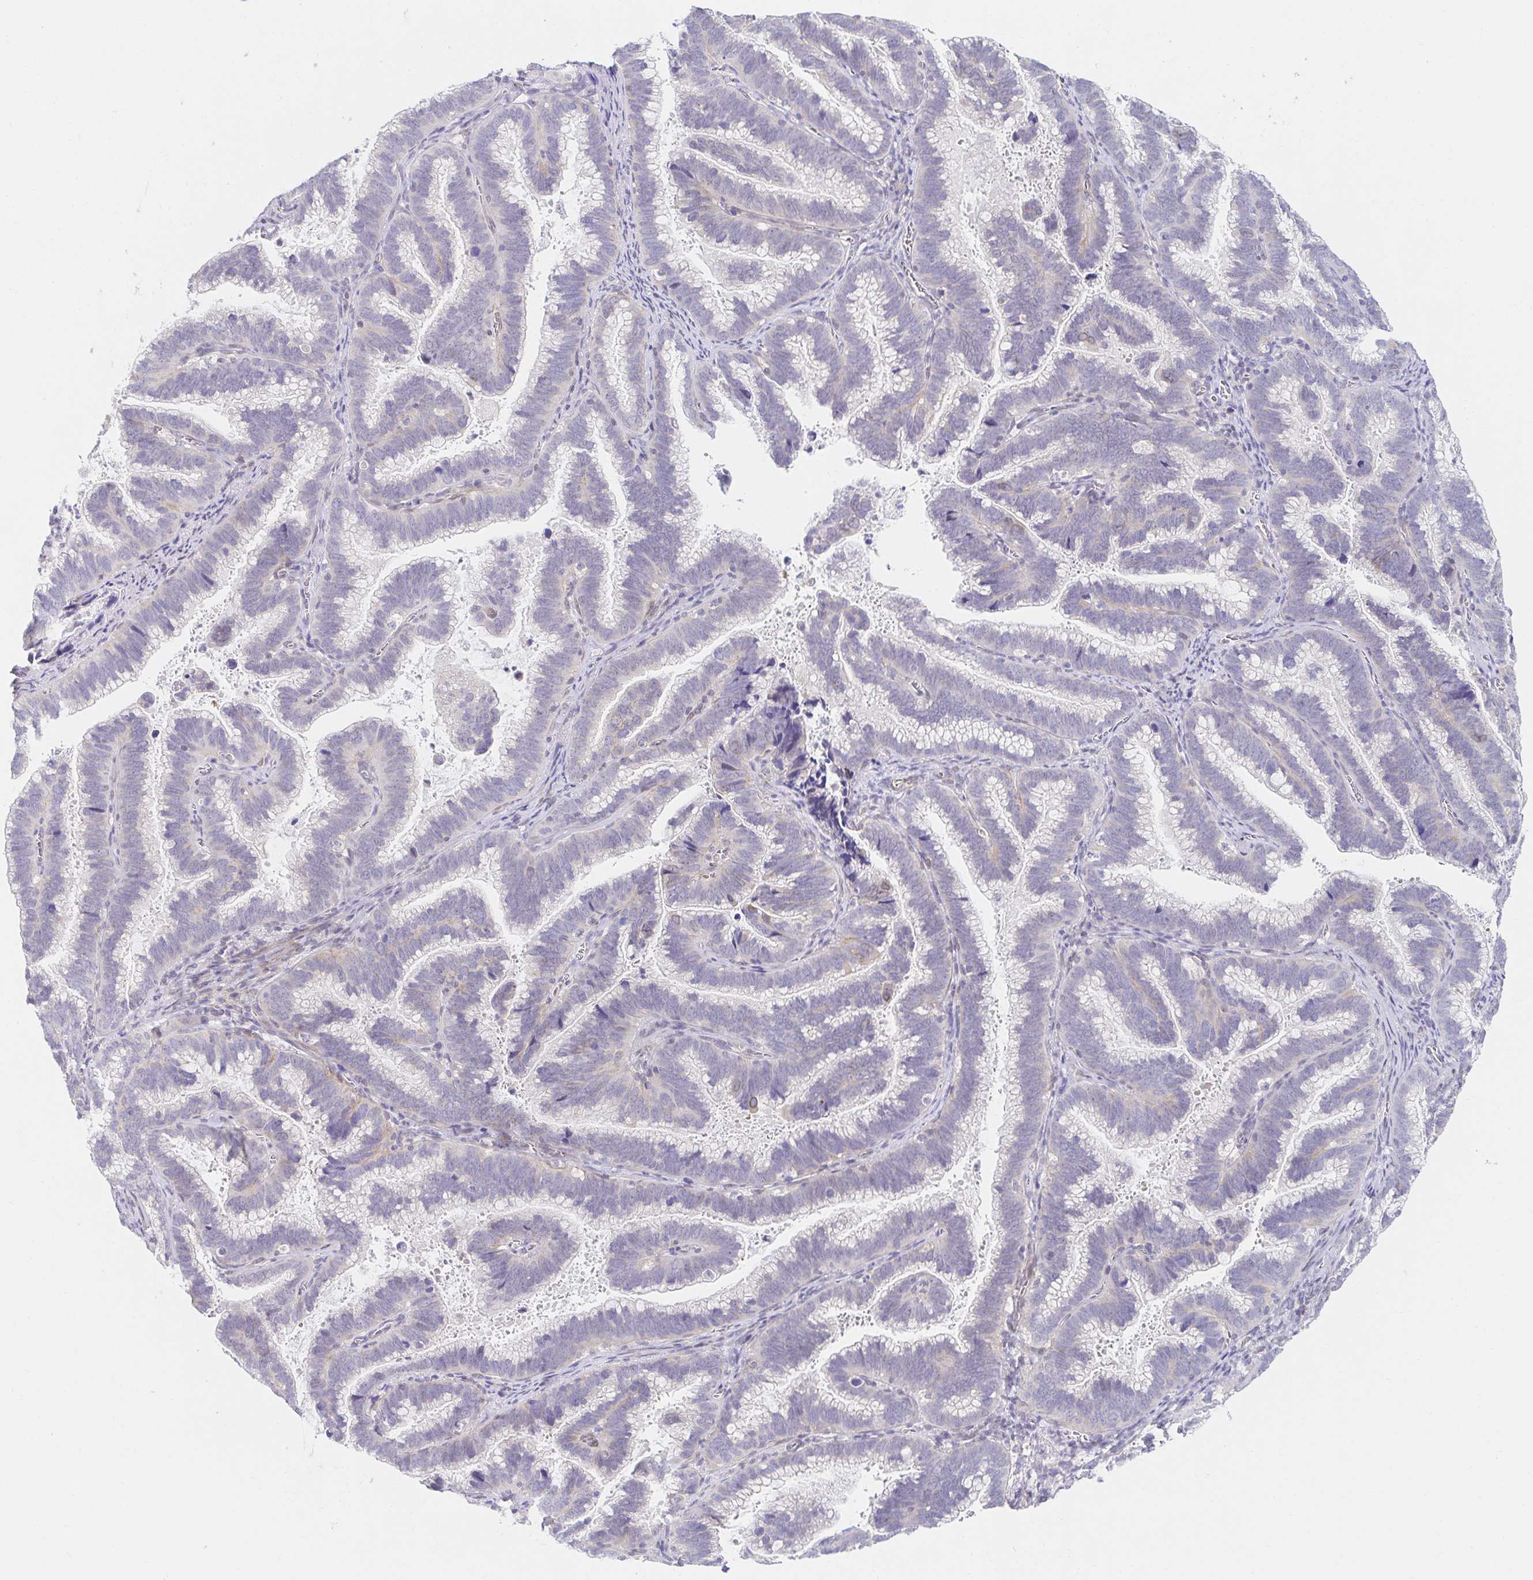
{"staining": {"intensity": "negative", "quantity": "none", "location": "none"}, "tissue": "cervical cancer", "cell_type": "Tumor cells", "image_type": "cancer", "snomed": [{"axis": "morphology", "description": "Adenocarcinoma, NOS"}, {"axis": "topography", "description": "Cervix"}], "caption": "The histopathology image shows no significant positivity in tumor cells of cervical adenocarcinoma.", "gene": "AKAP14", "patient": {"sex": "female", "age": 61}}